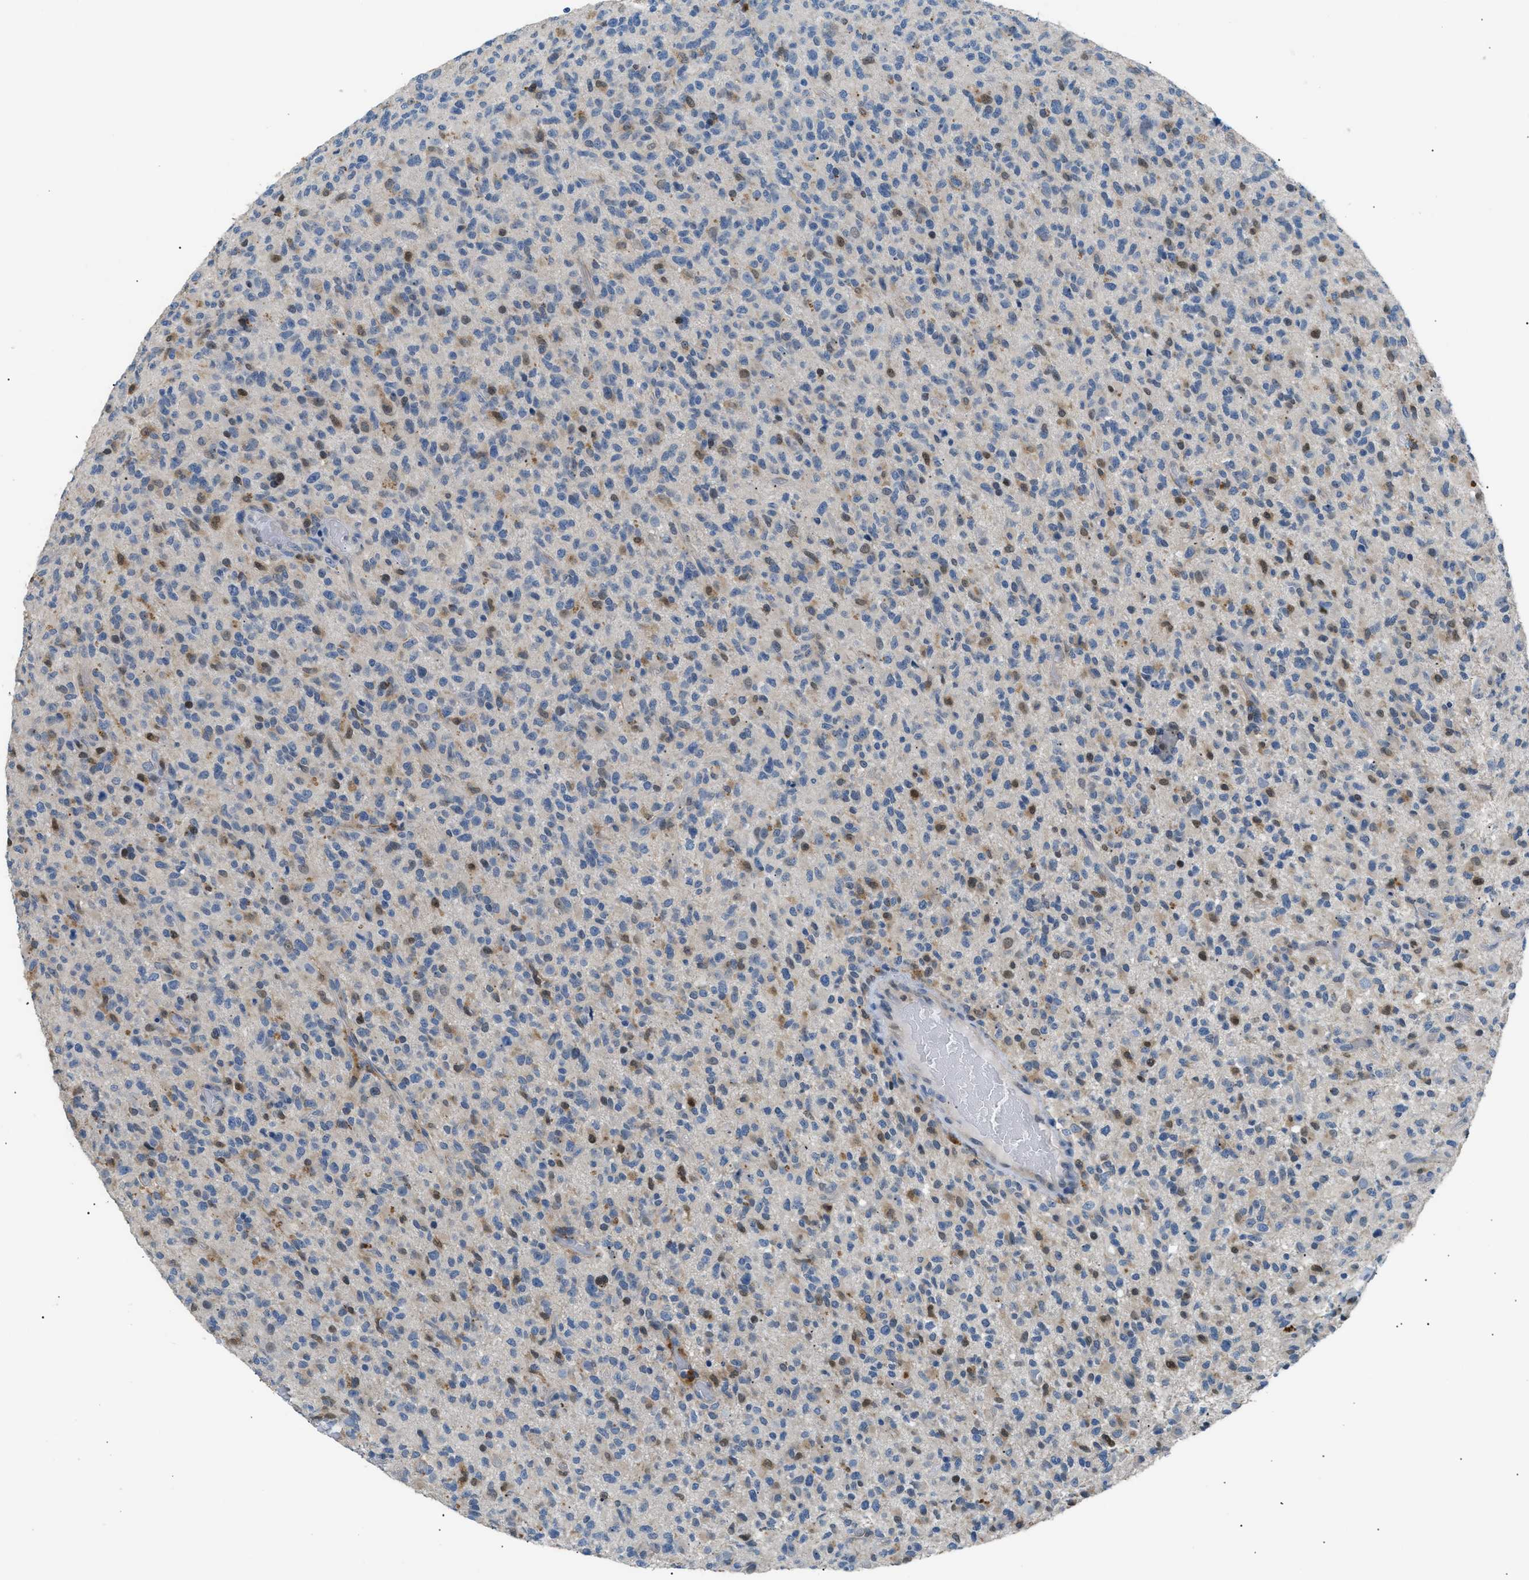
{"staining": {"intensity": "moderate", "quantity": "<25%", "location": "nuclear"}, "tissue": "glioma", "cell_type": "Tumor cells", "image_type": "cancer", "snomed": [{"axis": "morphology", "description": "Glioma, malignant, High grade"}, {"axis": "topography", "description": "Brain"}], "caption": "Moderate nuclear positivity is identified in about <25% of tumor cells in glioma.", "gene": "AKR1A1", "patient": {"sex": "male", "age": 71}}